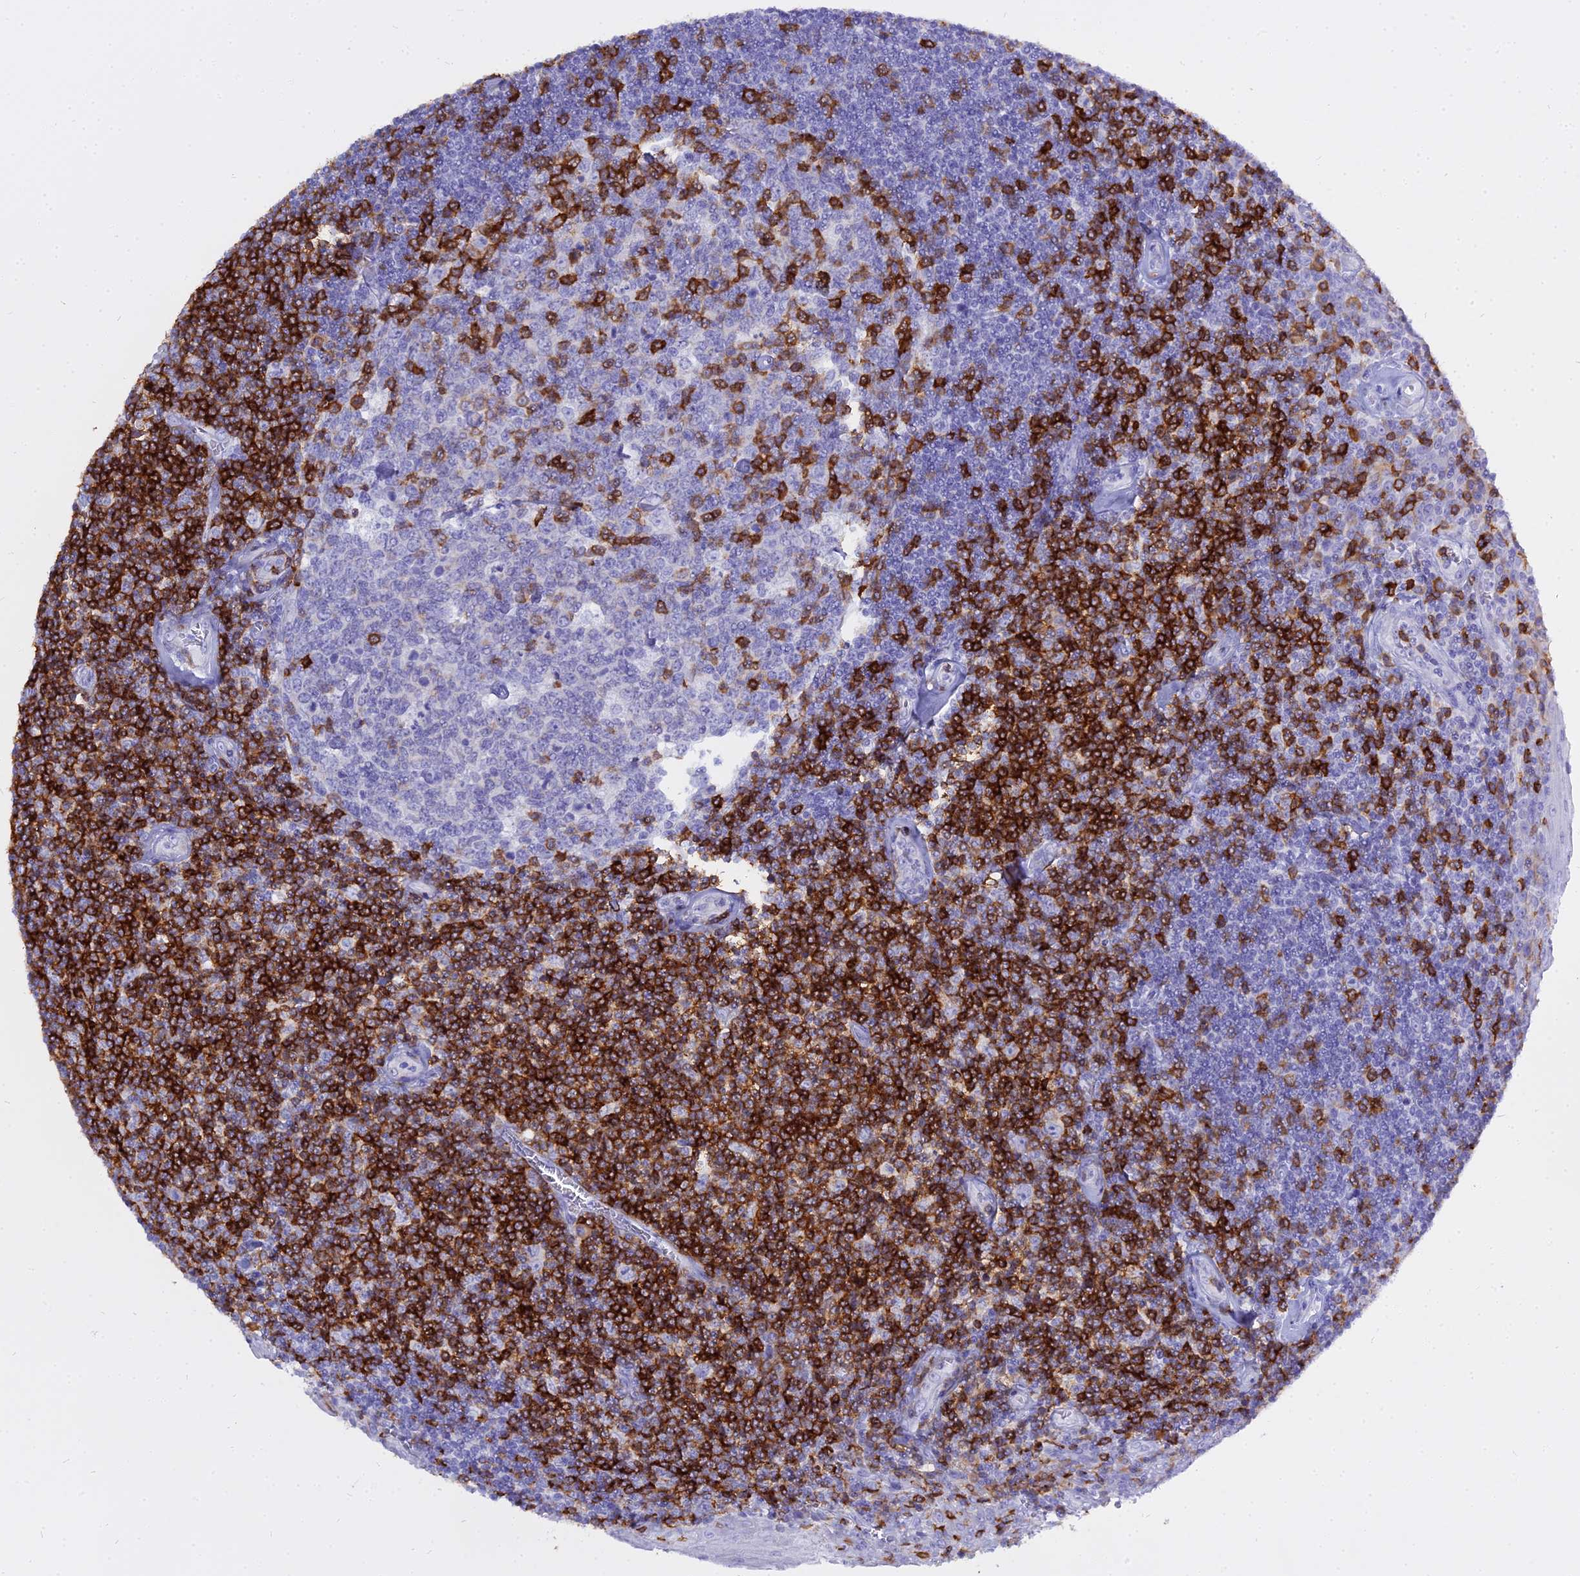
{"staining": {"intensity": "strong", "quantity": "<25%", "location": "cytoplasmic/membranous"}, "tissue": "tonsil", "cell_type": "Germinal center cells", "image_type": "normal", "snomed": [{"axis": "morphology", "description": "Normal tissue, NOS"}, {"axis": "topography", "description": "Tonsil"}], "caption": "Protein expression analysis of unremarkable tonsil shows strong cytoplasmic/membranous positivity in about <25% of germinal center cells.", "gene": "CD5", "patient": {"sex": "male", "age": 27}}